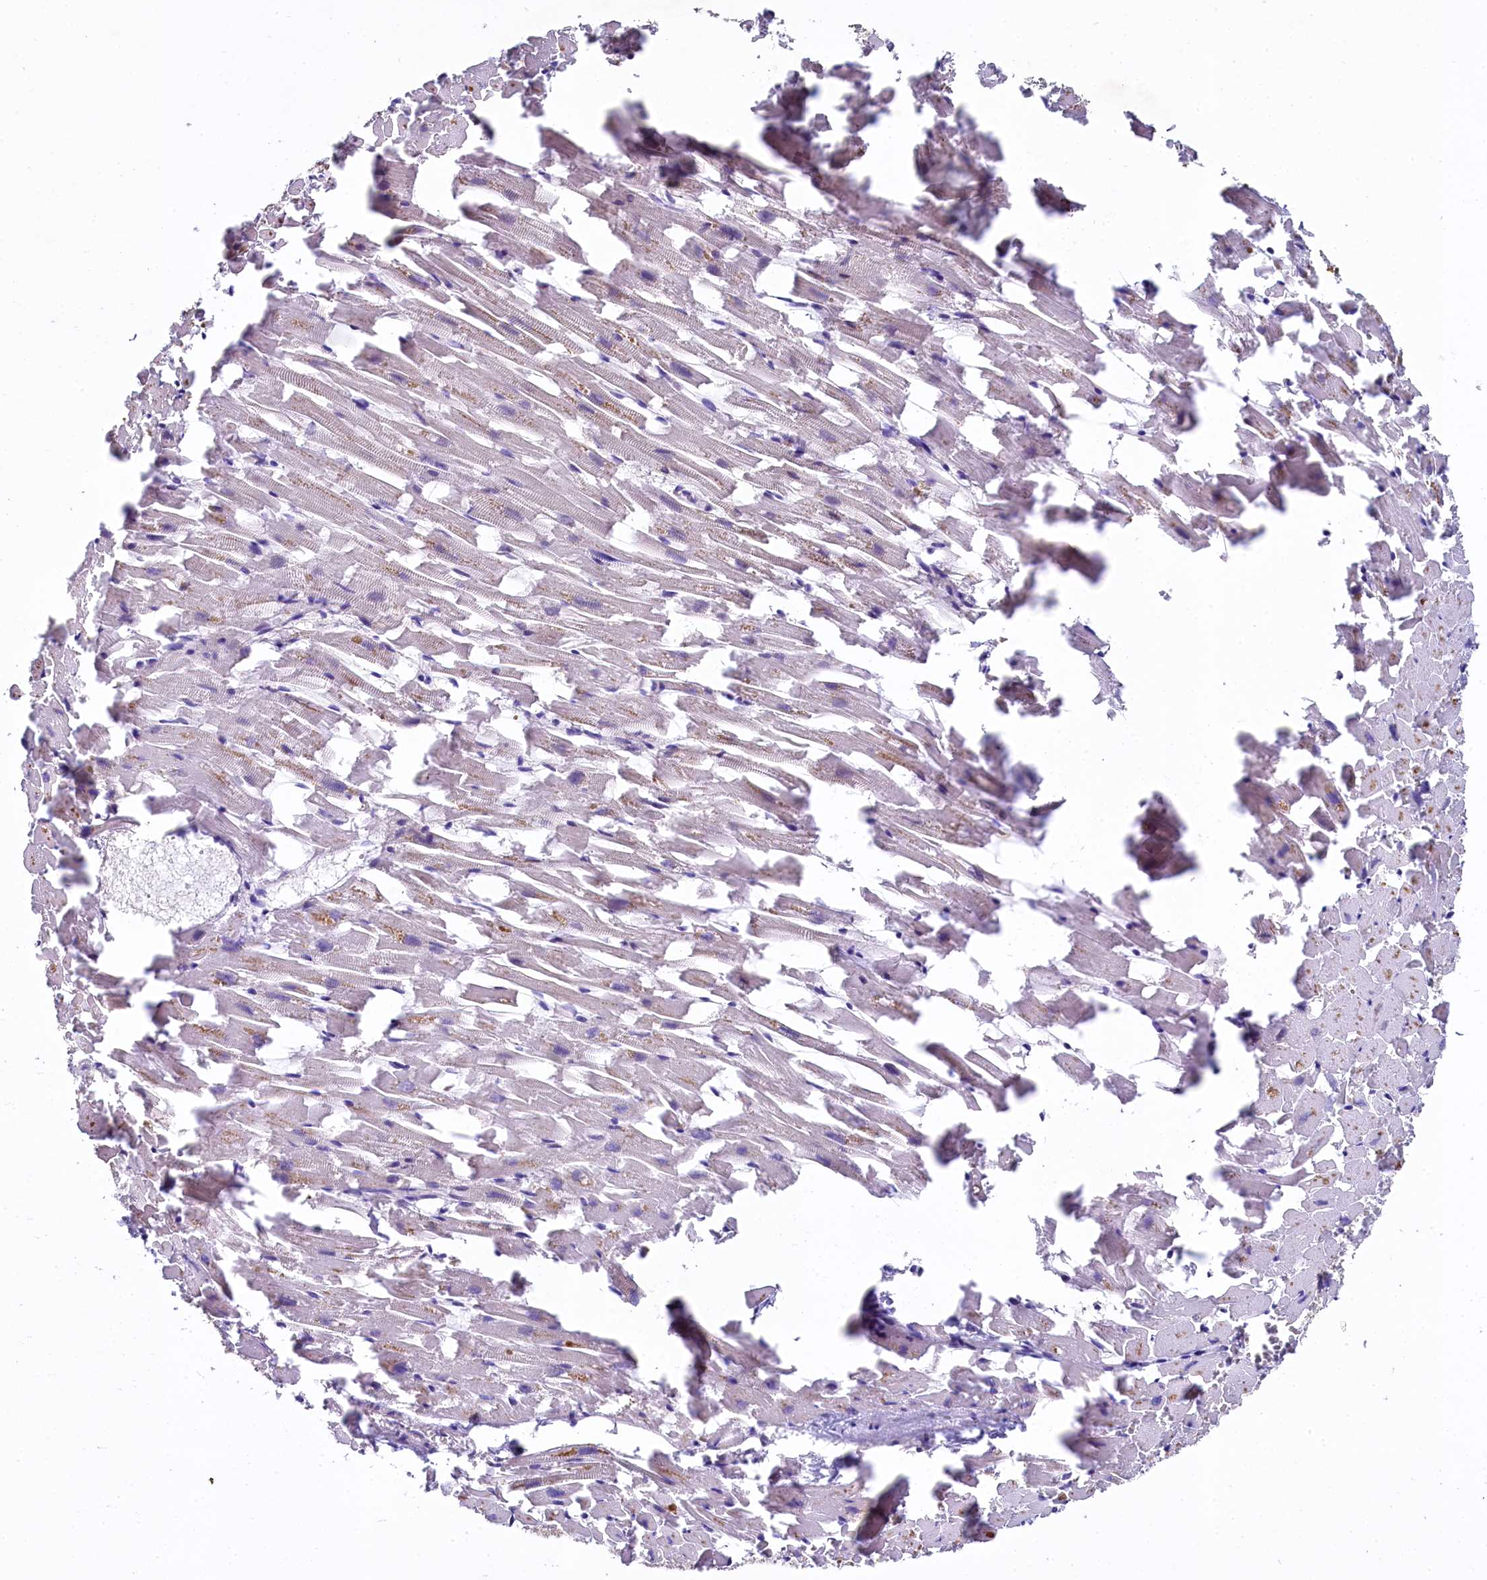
{"staining": {"intensity": "weak", "quantity": "25%-75%", "location": "cytoplasmic/membranous"}, "tissue": "heart muscle", "cell_type": "Cardiomyocytes", "image_type": "normal", "snomed": [{"axis": "morphology", "description": "Normal tissue, NOS"}, {"axis": "topography", "description": "Heart"}], "caption": "Immunohistochemical staining of benign human heart muscle demonstrates 25%-75% levels of weak cytoplasmic/membranous protein staining in about 25%-75% of cardiomyocytes. The staining is performed using DAB brown chromogen to label protein expression. The nuclei are counter-stained blue using hematoxylin.", "gene": "MRPL57", "patient": {"sex": "female", "age": 64}}